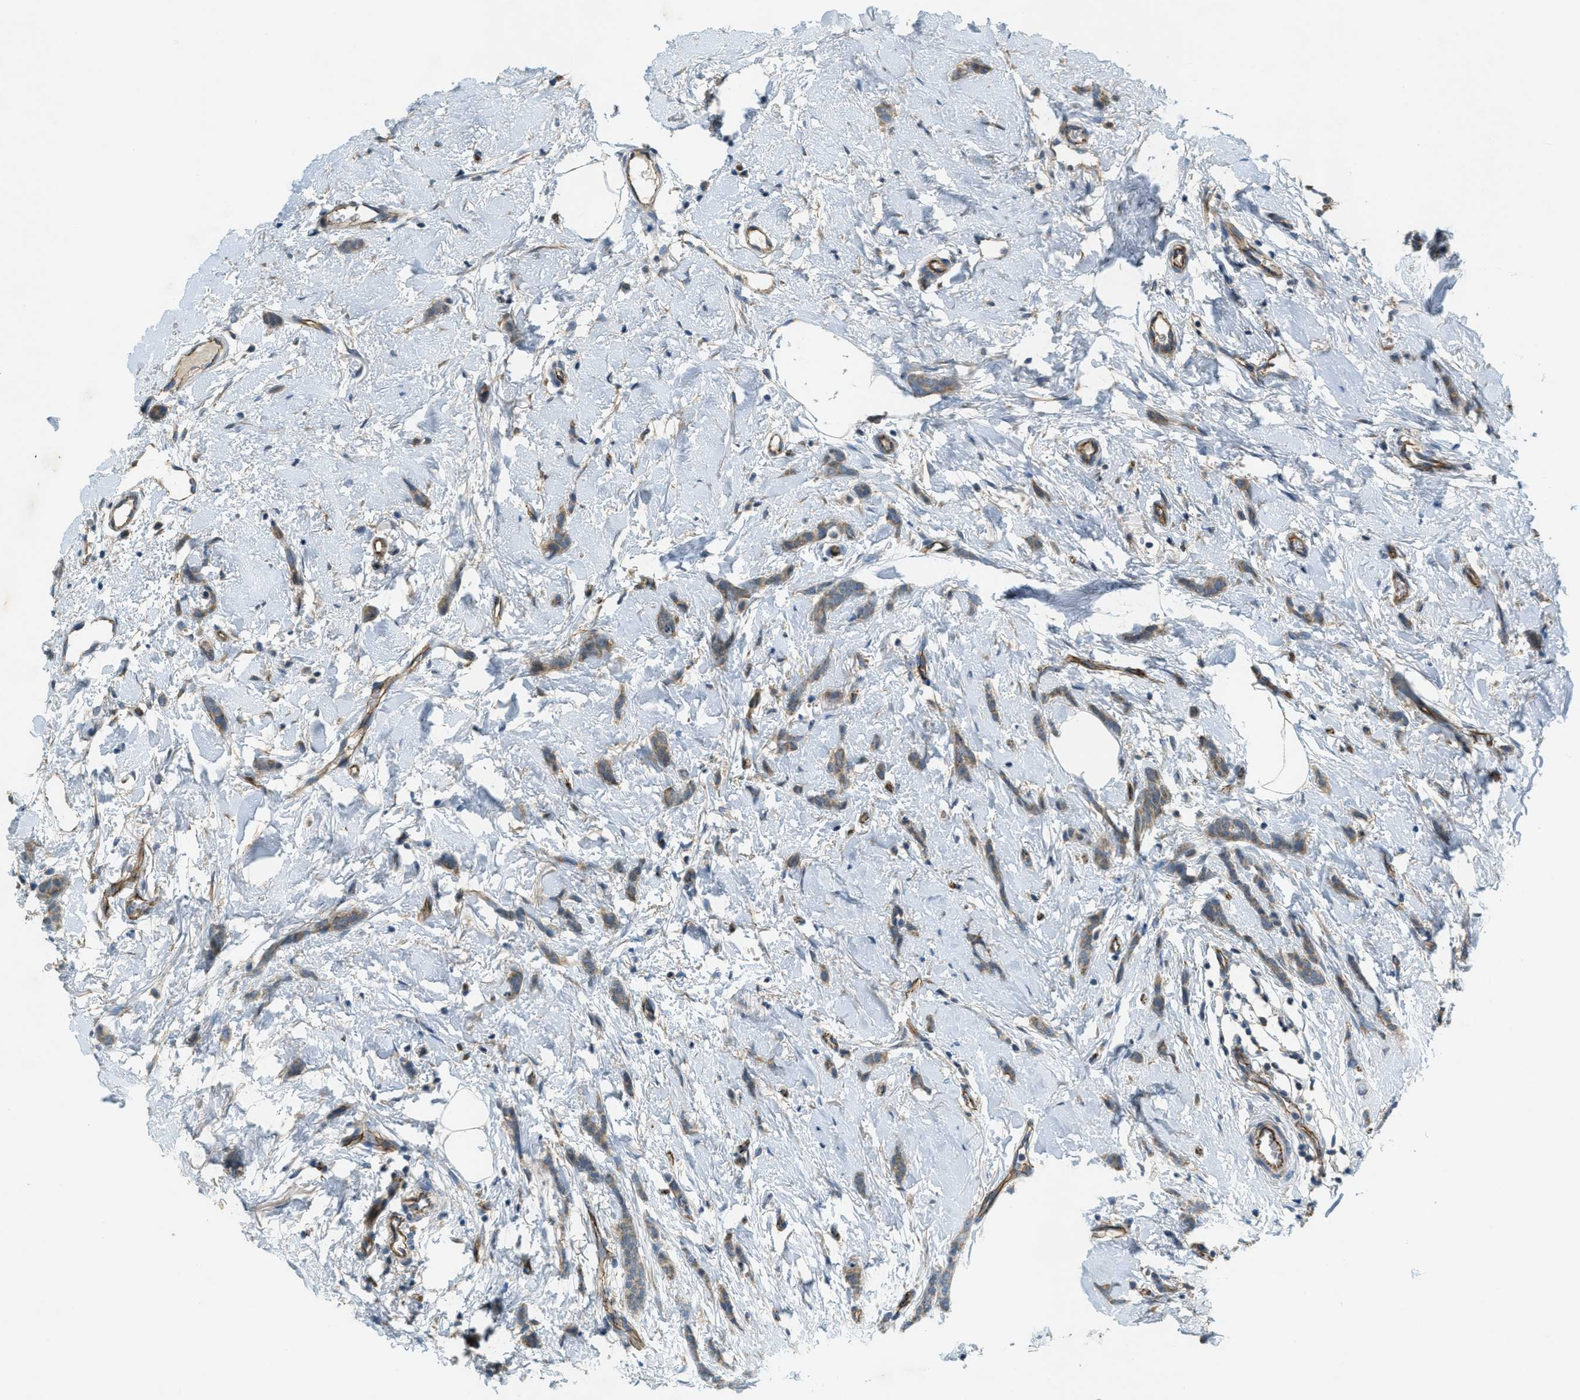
{"staining": {"intensity": "weak", "quantity": ">75%", "location": "cytoplasmic/membranous"}, "tissue": "breast cancer", "cell_type": "Tumor cells", "image_type": "cancer", "snomed": [{"axis": "morphology", "description": "Lobular carcinoma"}, {"axis": "topography", "description": "Skin"}, {"axis": "topography", "description": "Breast"}], "caption": "Human breast cancer stained with a brown dye displays weak cytoplasmic/membranous positive staining in about >75% of tumor cells.", "gene": "JCAD", "patient": {"sex": "female", "age": 46}}